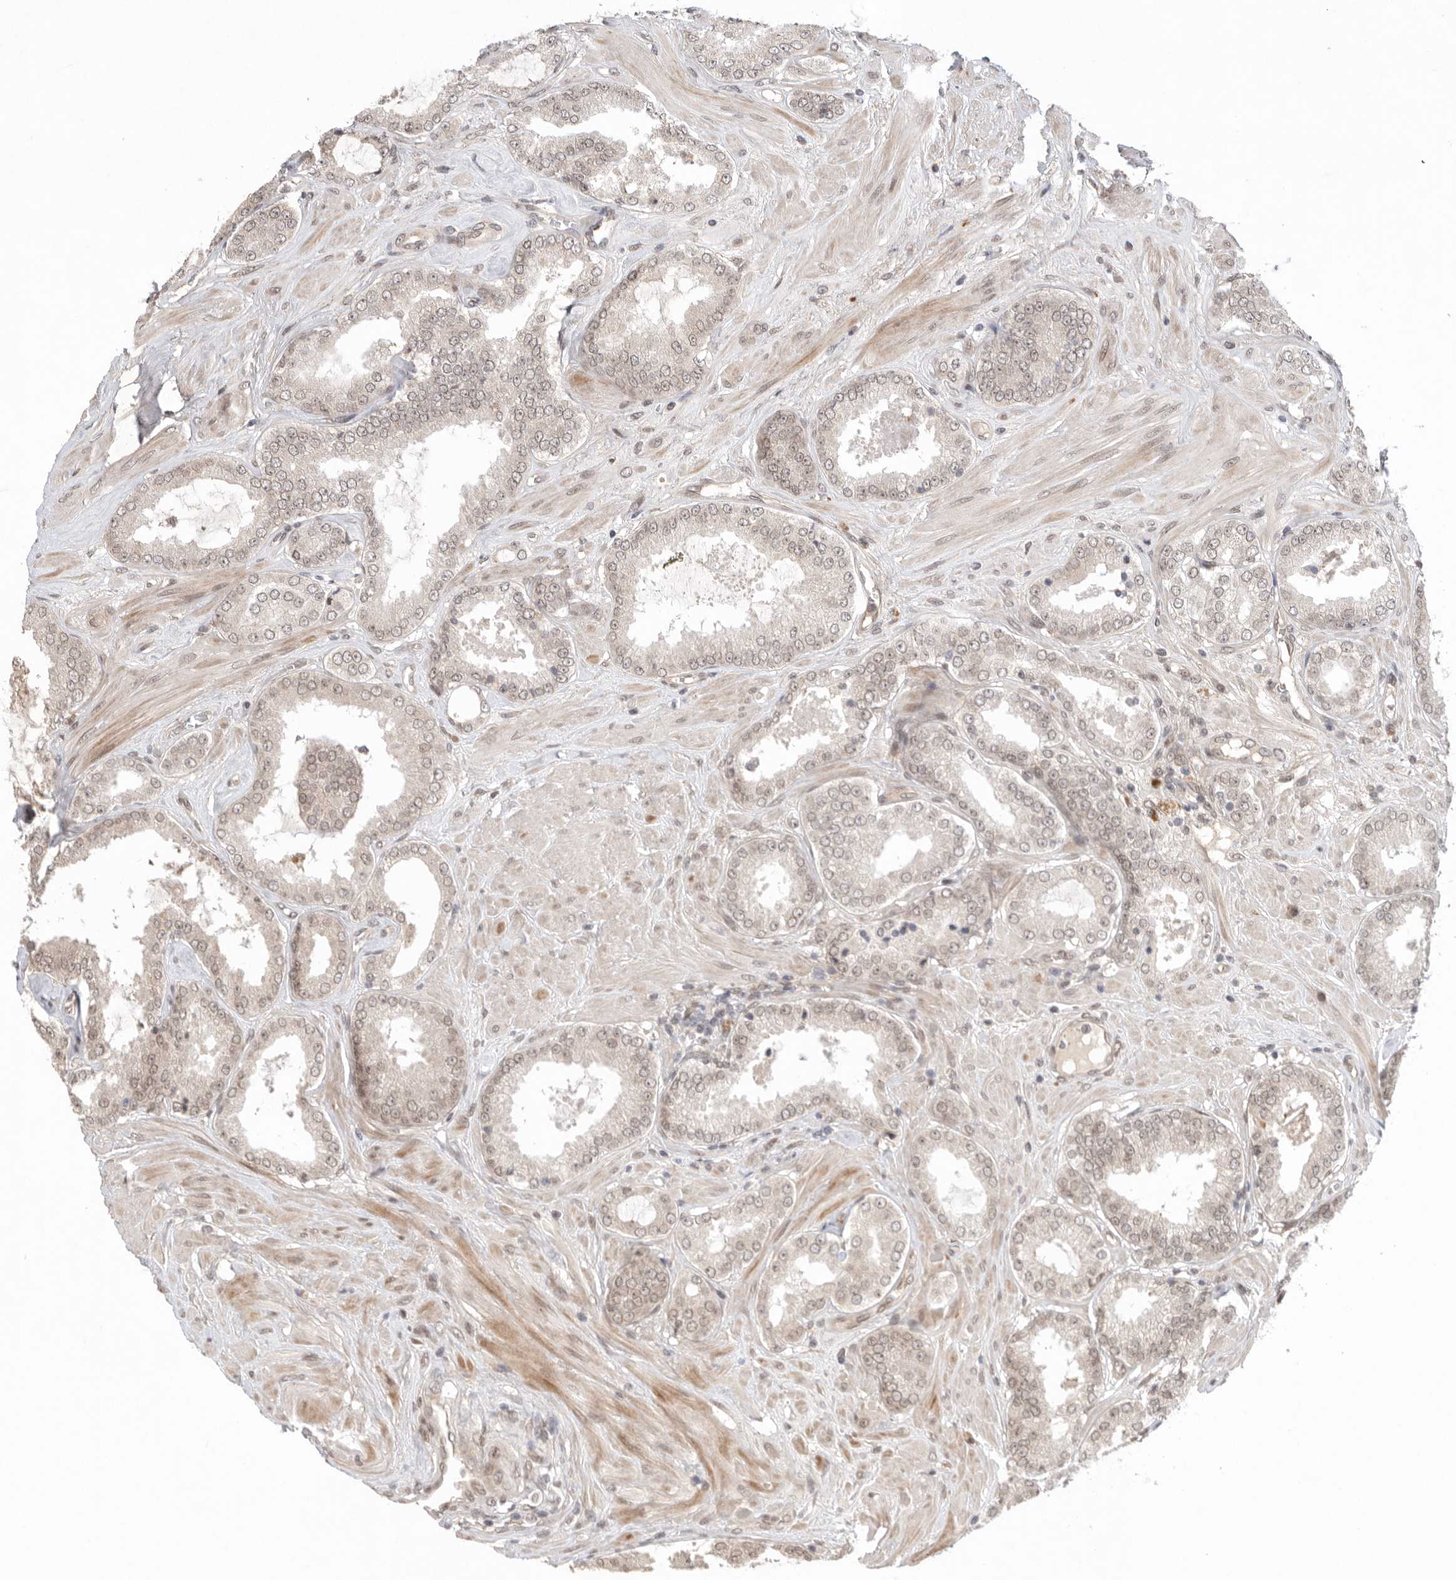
{"staining": {"intensity": "moderate", "quantity": "<25%", "location": "cytoplasmic/membranous"}, "tissue": "prostate cancer", "cell_type": "Tumor cells", "image_type": "cancer", "snomed": [{"axis": "morphology", "description": "Adenocarcinoma, Low grade"}, {"axis": "topography", "description": "Prostate"}], "caption": "Protein expression analysis of prostate adenocarcinoma (low-grade) displays moderate cytoplasmic/membranous expression in approximately <25% of tumor cells.", "gene": "LEMD3", "patient": {"sex": "male", "age": 62}}